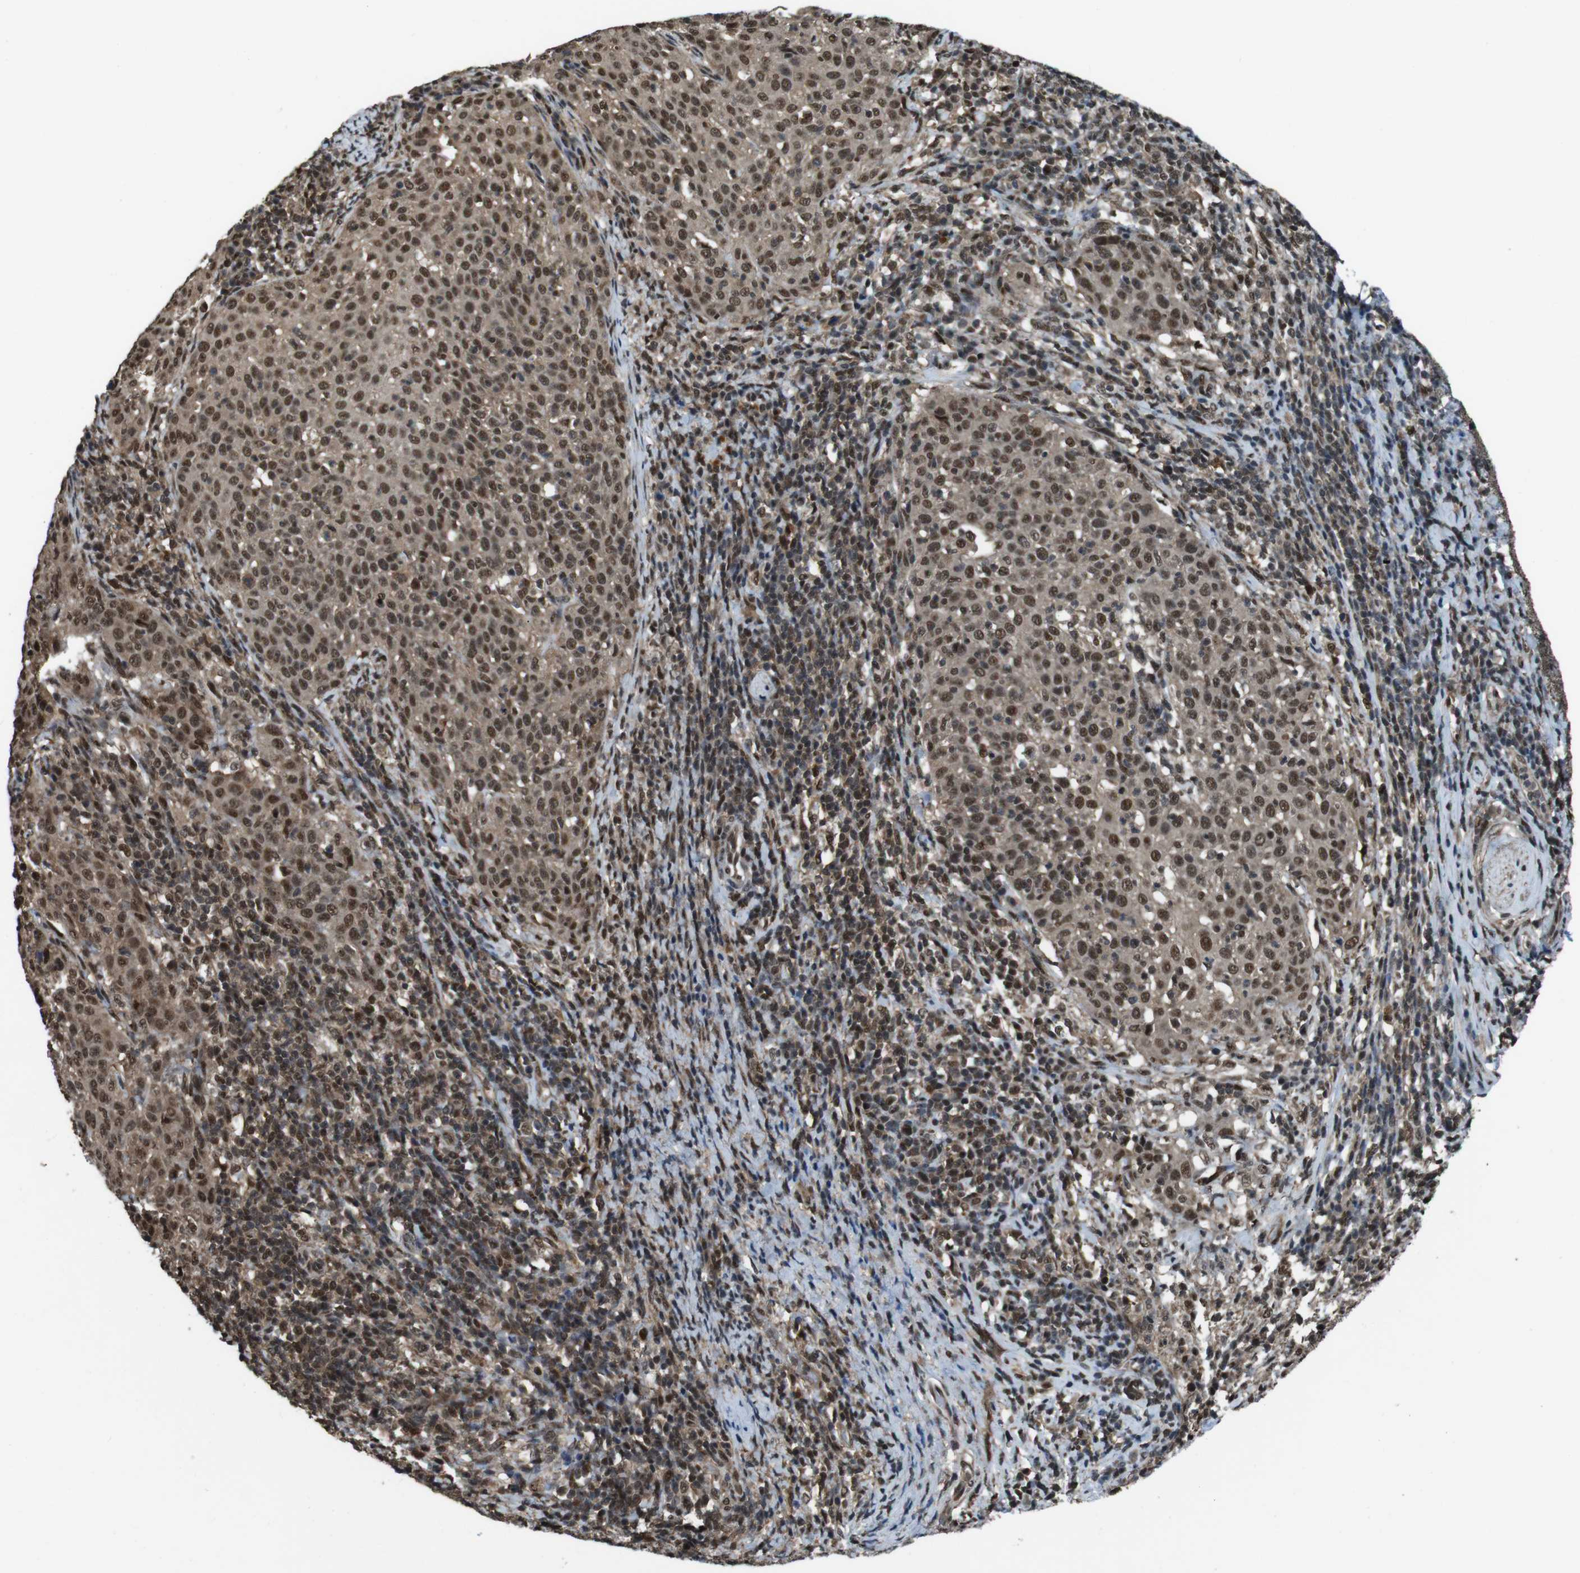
{"staining": {"intensity": "strong", "quantity": ">75%", "location": "cytoplasmic/membranous,nuclear"}, "tissue": "cervical cancer", "cell_type": "Tumor cells", "image_type": "cancer", "snomed": [{"axis": "morphology", "description": "Squamous cell carcinoma, NOS"}, {"axis": "topography", "description": "Cervix"}], "caption": "Squamous cell carcinoma (cervical) stained with a protein marker displays strong staining in tumor cells.", "gene": "NR4A2", "patient": {"sex": "female", "age": 51}}